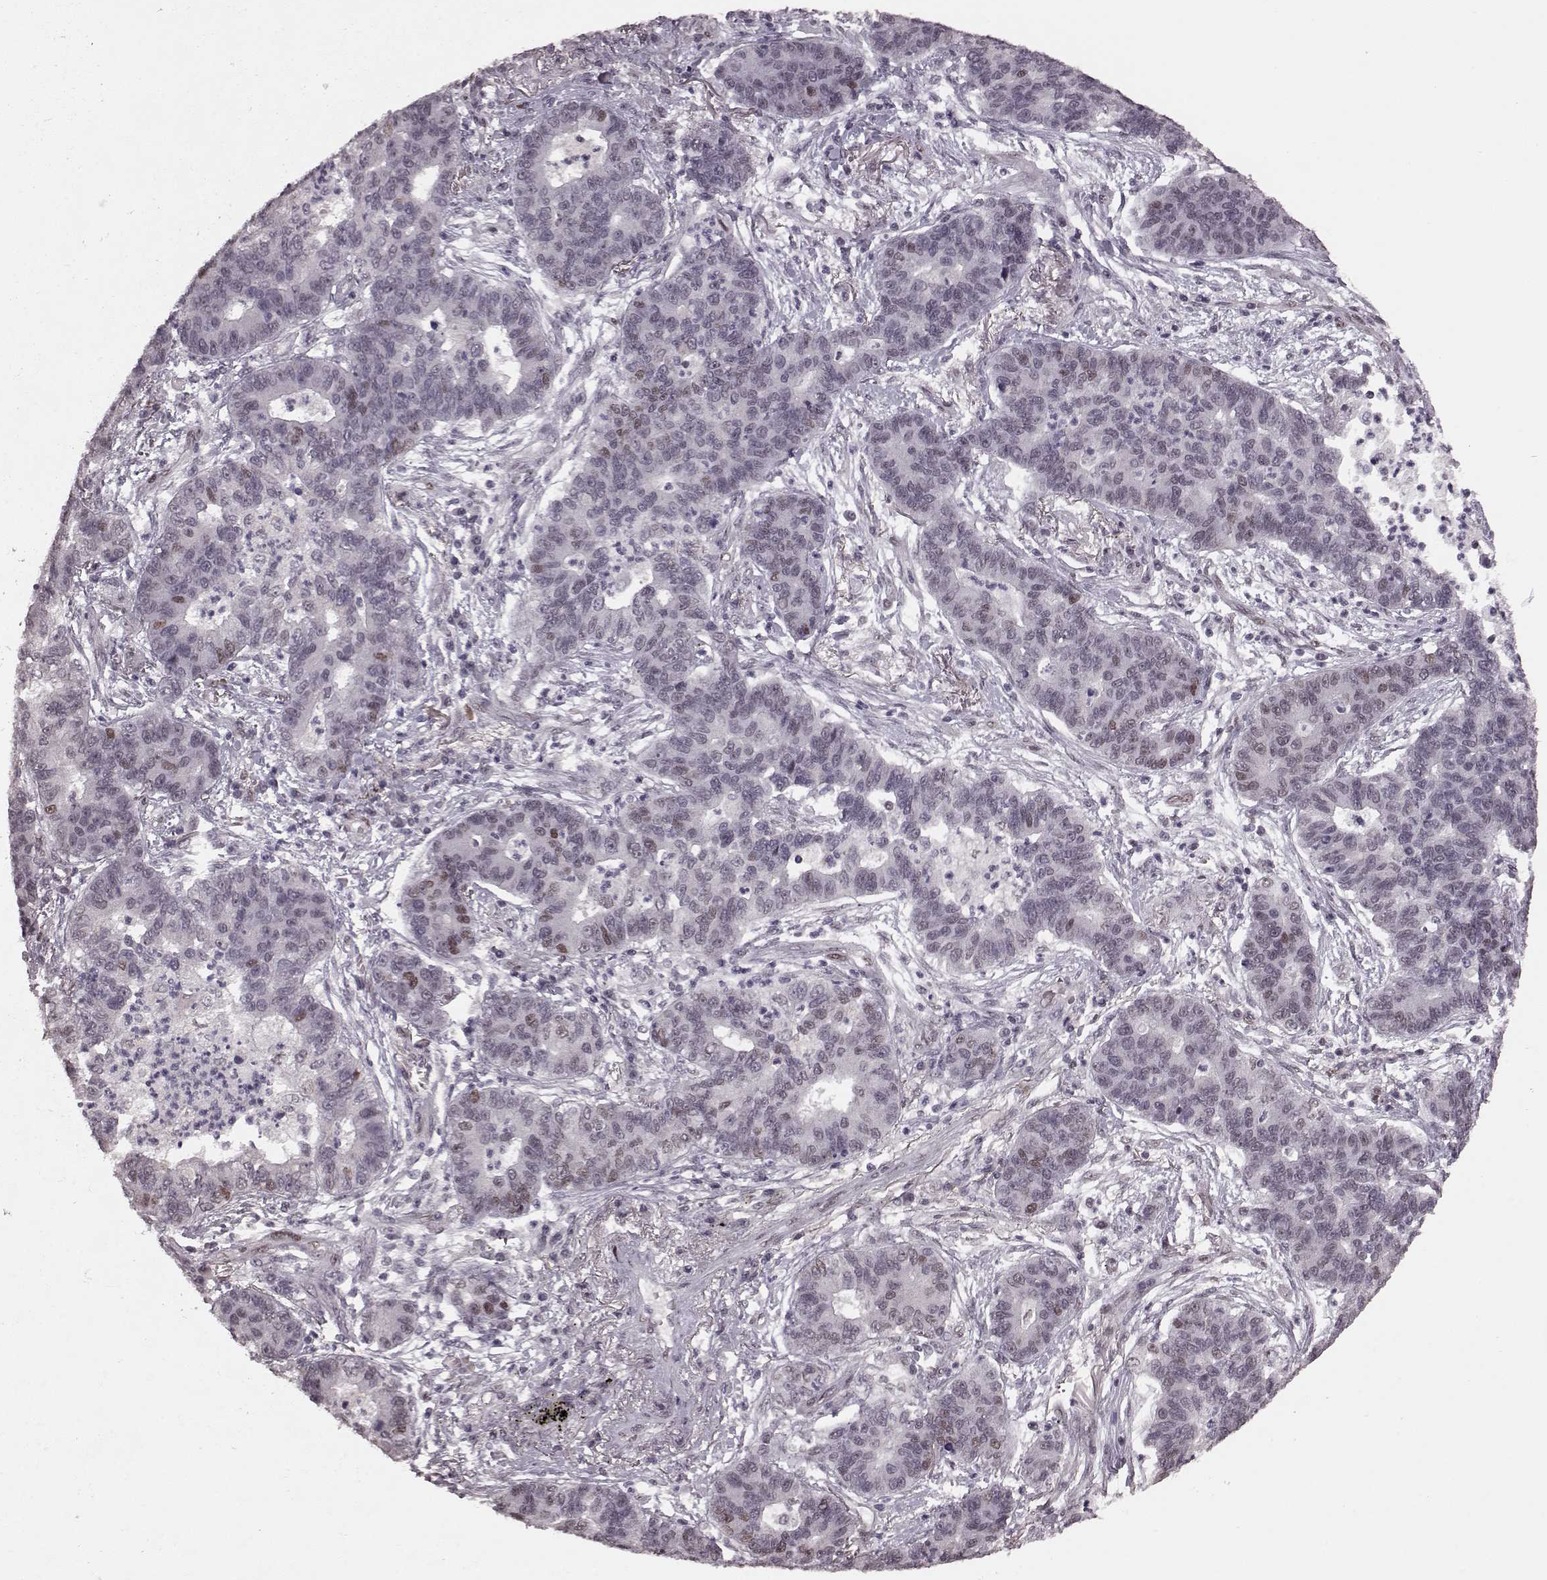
{"staining": {"intensity": "weak", "quantity": "<25%", "location": "nuclear"}, "tissue": "lung cancer", "cell_type": "Tumor cells", "image_type": "cancer", "snomed": [{"axis": "morphology", "description": "Adenocarcinoma, NOS"}, {"axis": "topography", "description": "Lung"}], "caption": "Immunohistochemistry of human adenocarcinoma (lung) reveals no expression in tumor cells.", "gene": "NR2C1", "patient": {"sex": "female", "age": 57}}